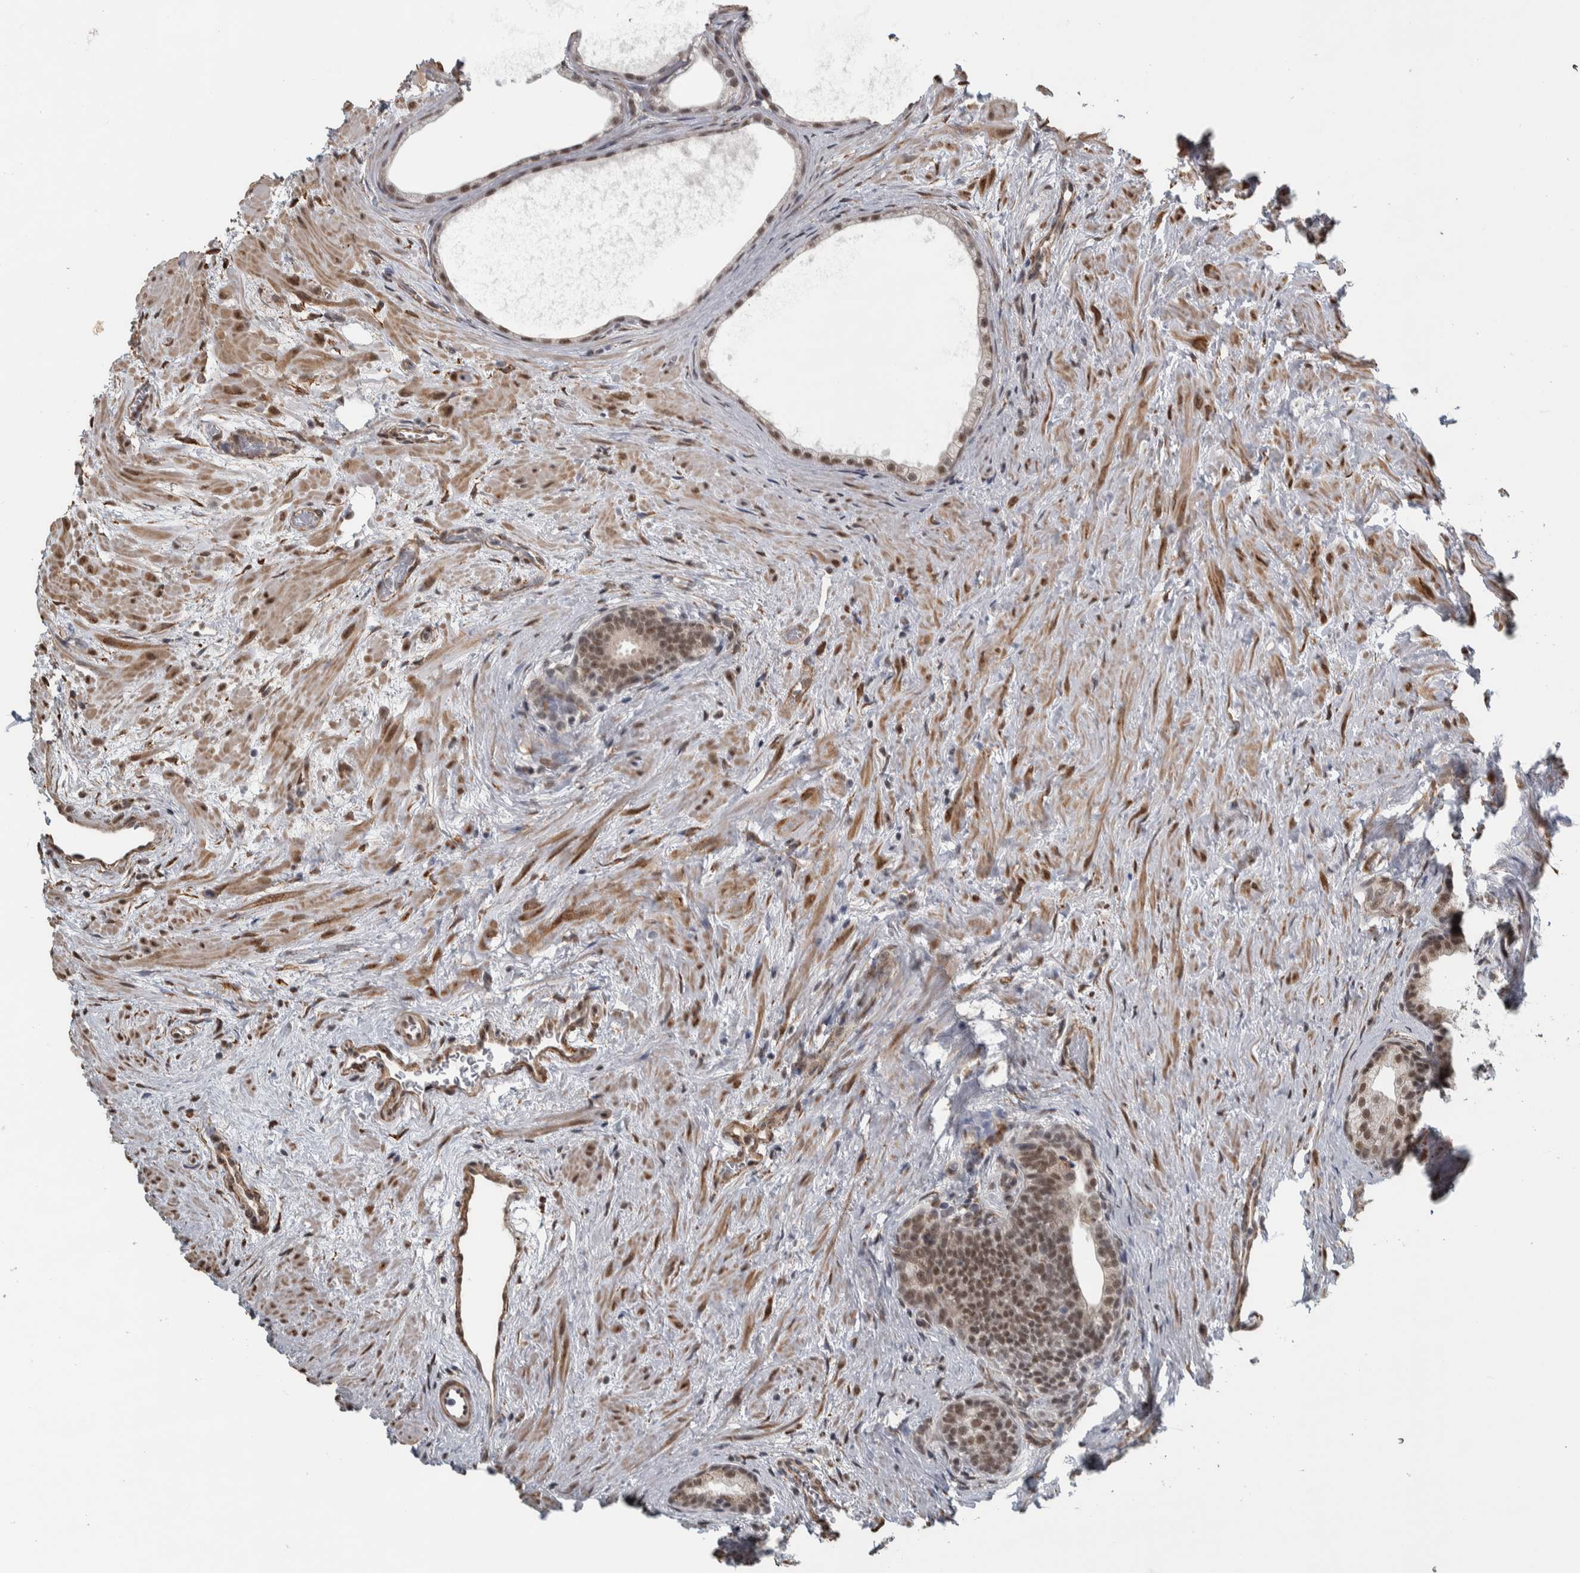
{"staining": {"intensity": "moderate", "quantity": ">75%", "location": "nuclear"}, "tissue": "prostate", "cell_type": "Glandular cells", "image_type": "normal", "snomed": [{"axis": "morphology", "description": "Normal tissue, NOS"}, {"axis": "topography", "description": "Prostate"}], "caption": "Protein staining of normal prostate displays moderate nuclear staining in approximately >75% of glandular cells.", "gene": "DDX42", "patient": {"sex": "male", "age": 48}}